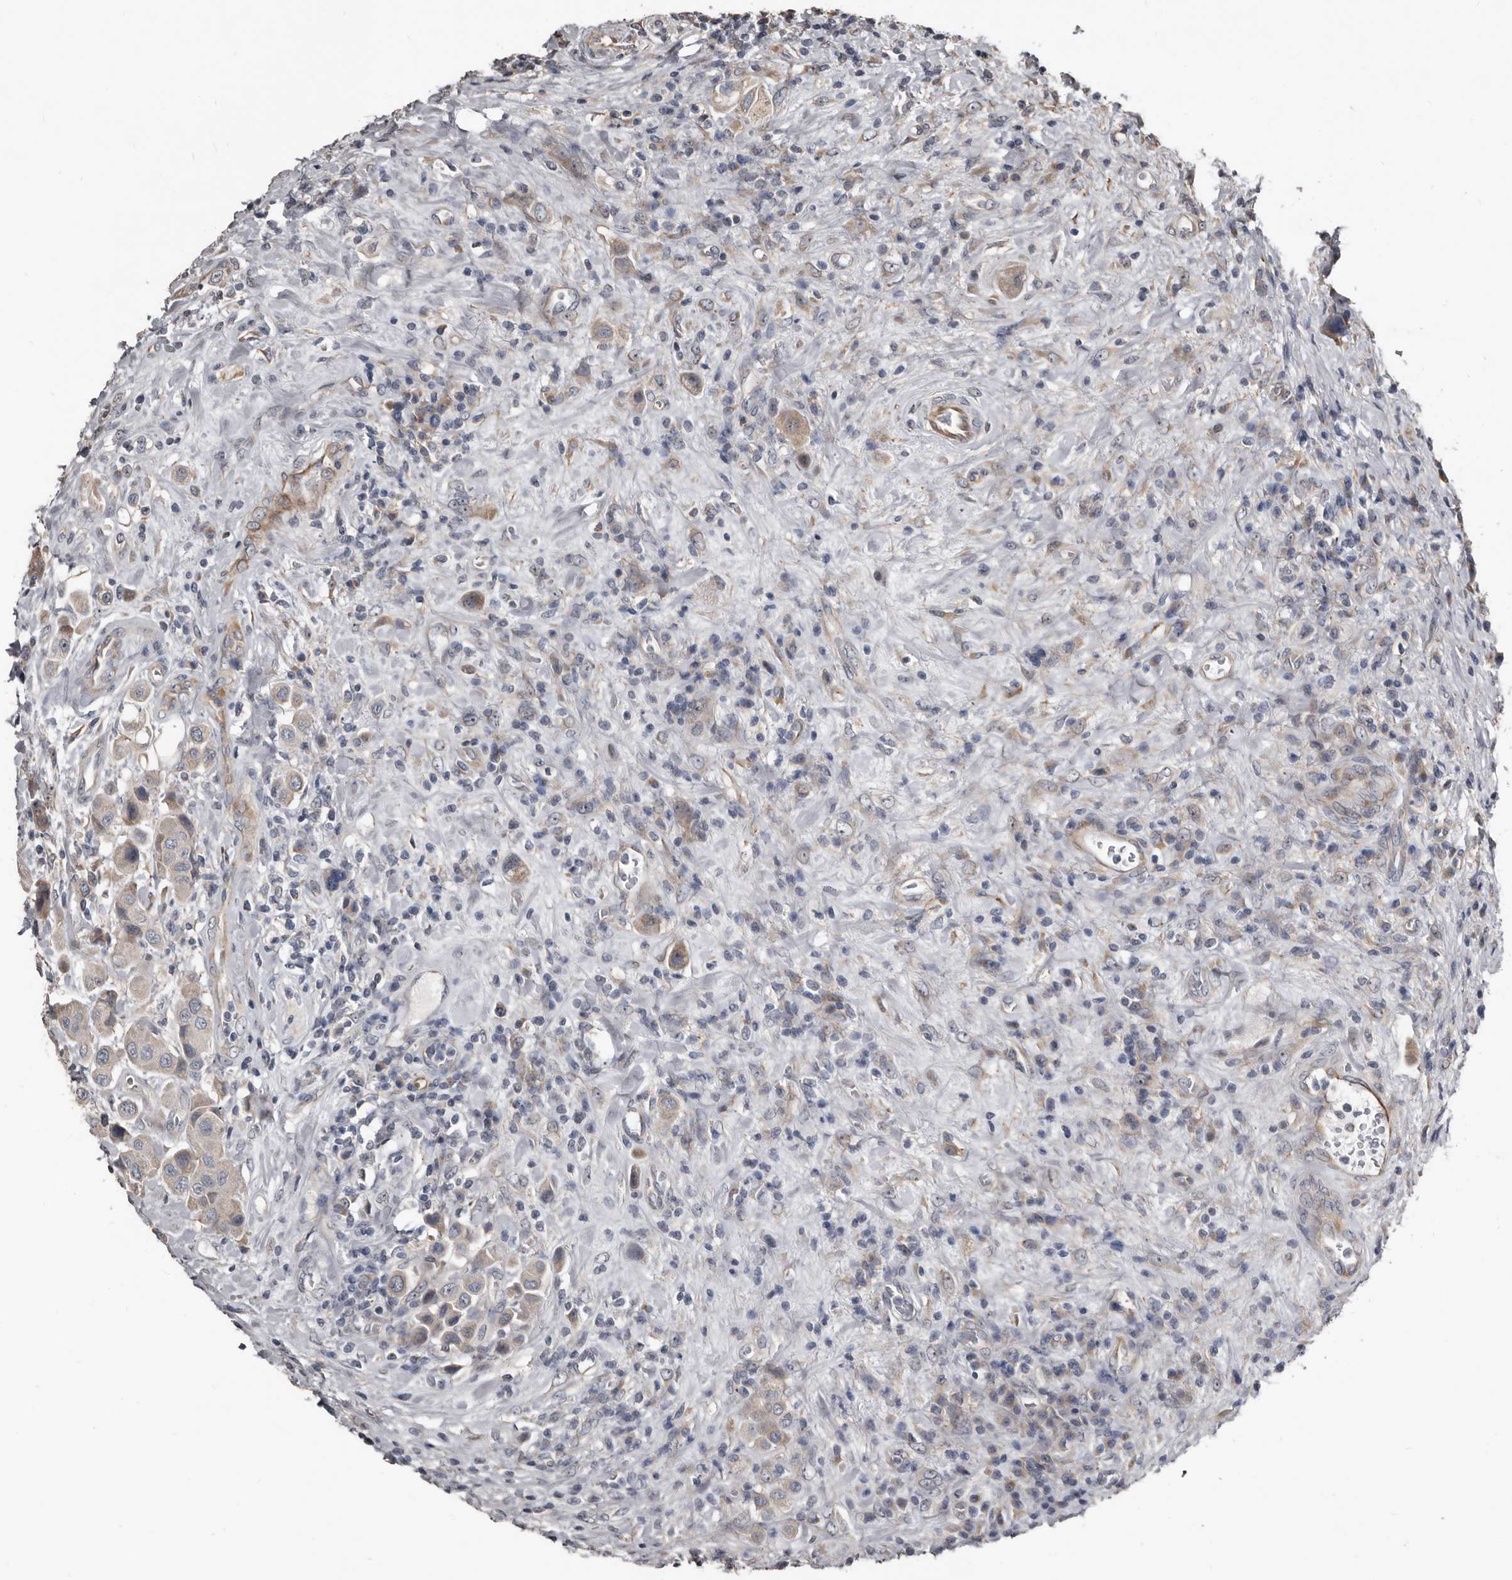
{"staining": {"intensity": "weak", "quantity": "25%-75%", "location": "cytoplasmic/membranous"}, "tissue": "urothelial cancer", "cell_type": "Tumor cells", "image_type": "cancer", "snomed": [{"axis": "morphology", "description": "Urothelial carcinoma, High grade"}, {"axis": "topography", "description": "Urinary bladder"}], "caption": "Protein staining by IHC demonstrates weak cytoplasmic/membranous positivity in approximately 25%-75% of tumor cells in high-grade urothelial carcinoma.", "gene": "DHPS", "patient": {"sex": "male", "age": 50}}